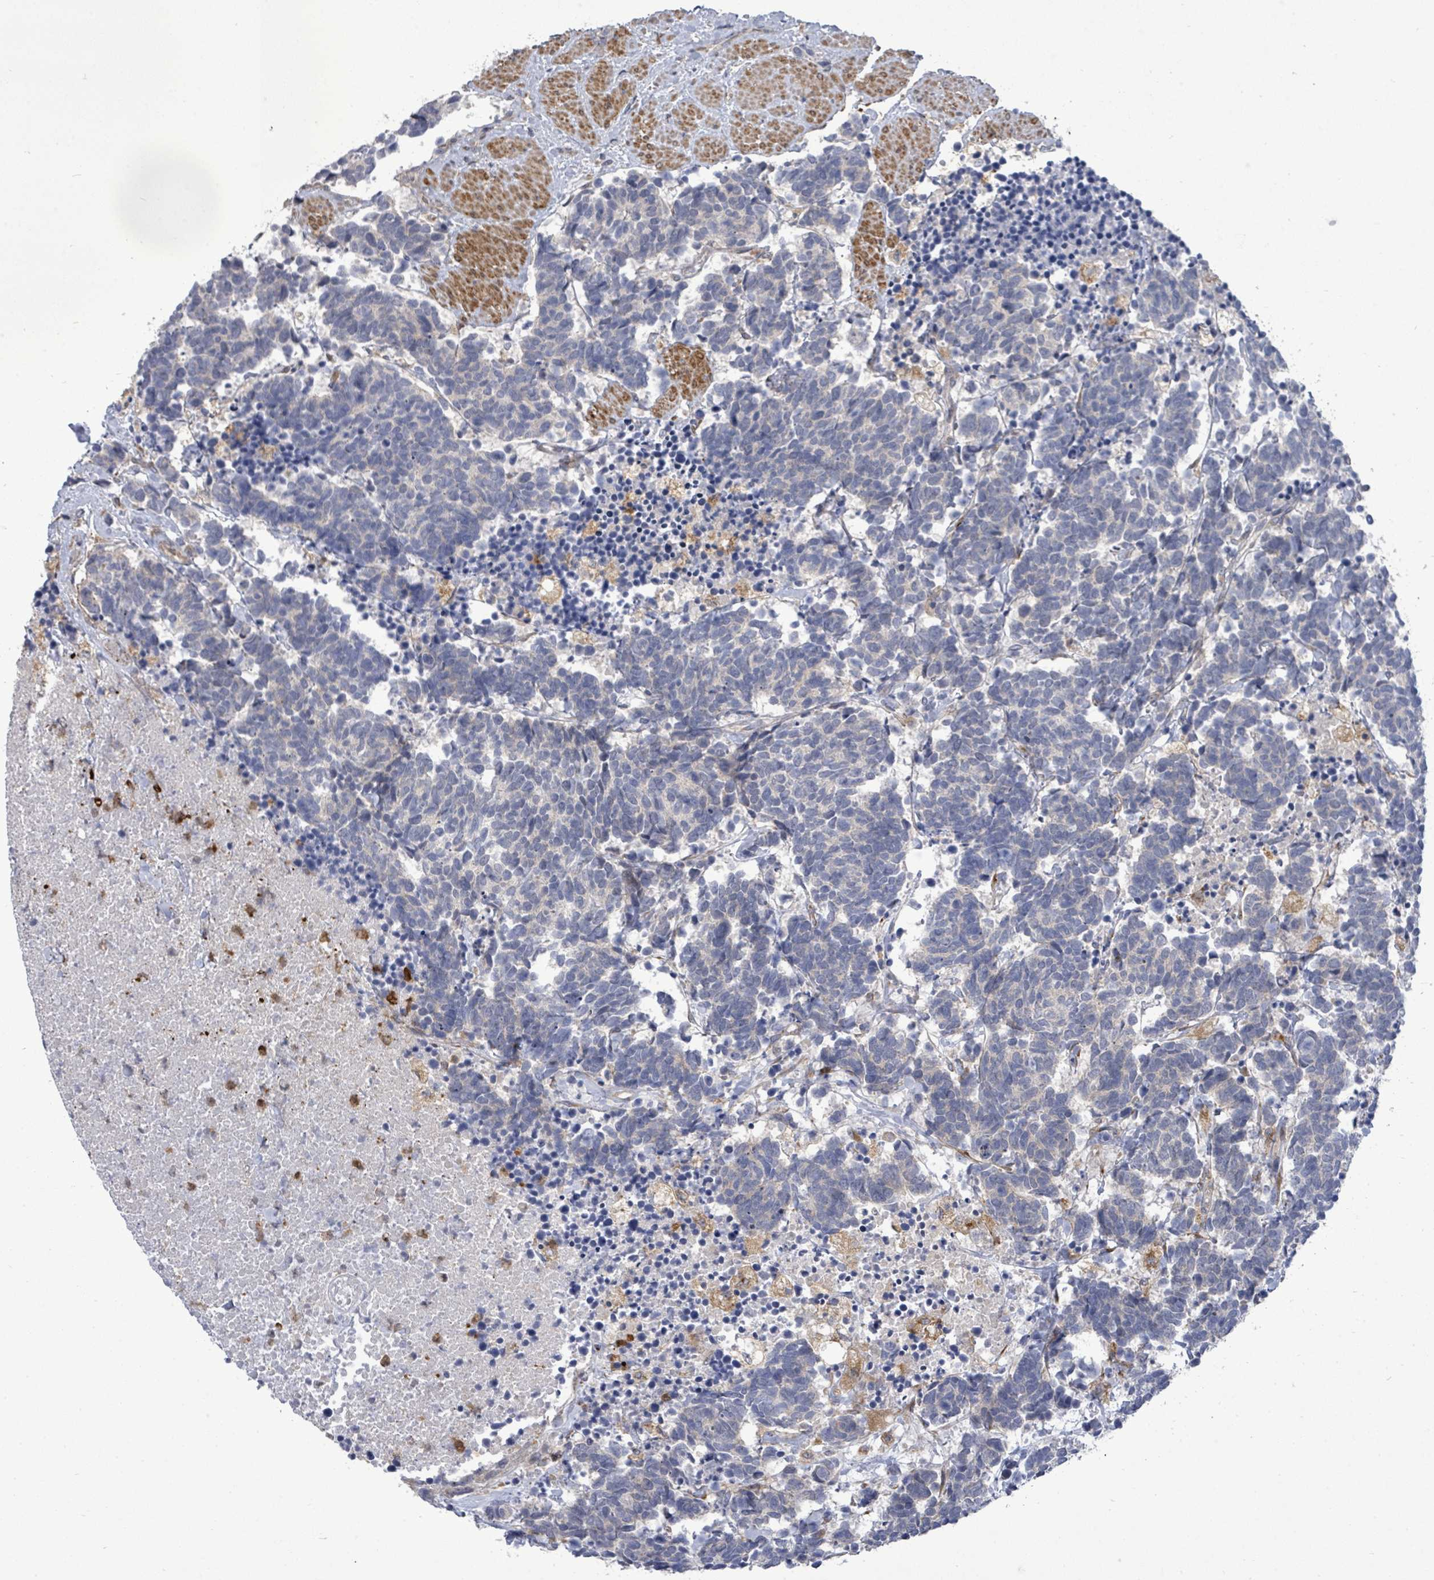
{"staining": {"intensity": "negative", "quantity": "none", "location": "none"}, "tissue": "carcinoid", "cell_type": "Tumor cells", "image_type": "cancer", "snomed": [{"axis": "morphology", "description": "Carcinoma, NOS"}, {"axis": "morphology", "description": "Carcinoid, malignant, NOS"}, {"axis": "topography", "description": "Prostate"}], "caption": "This is a photomicrograph of immunohistochemistry (IHC) staining of carcinoid, which shows no staining in tumor cells.", "gene": "SAR1A", "patient": {"sex": "male", "age": 57}}